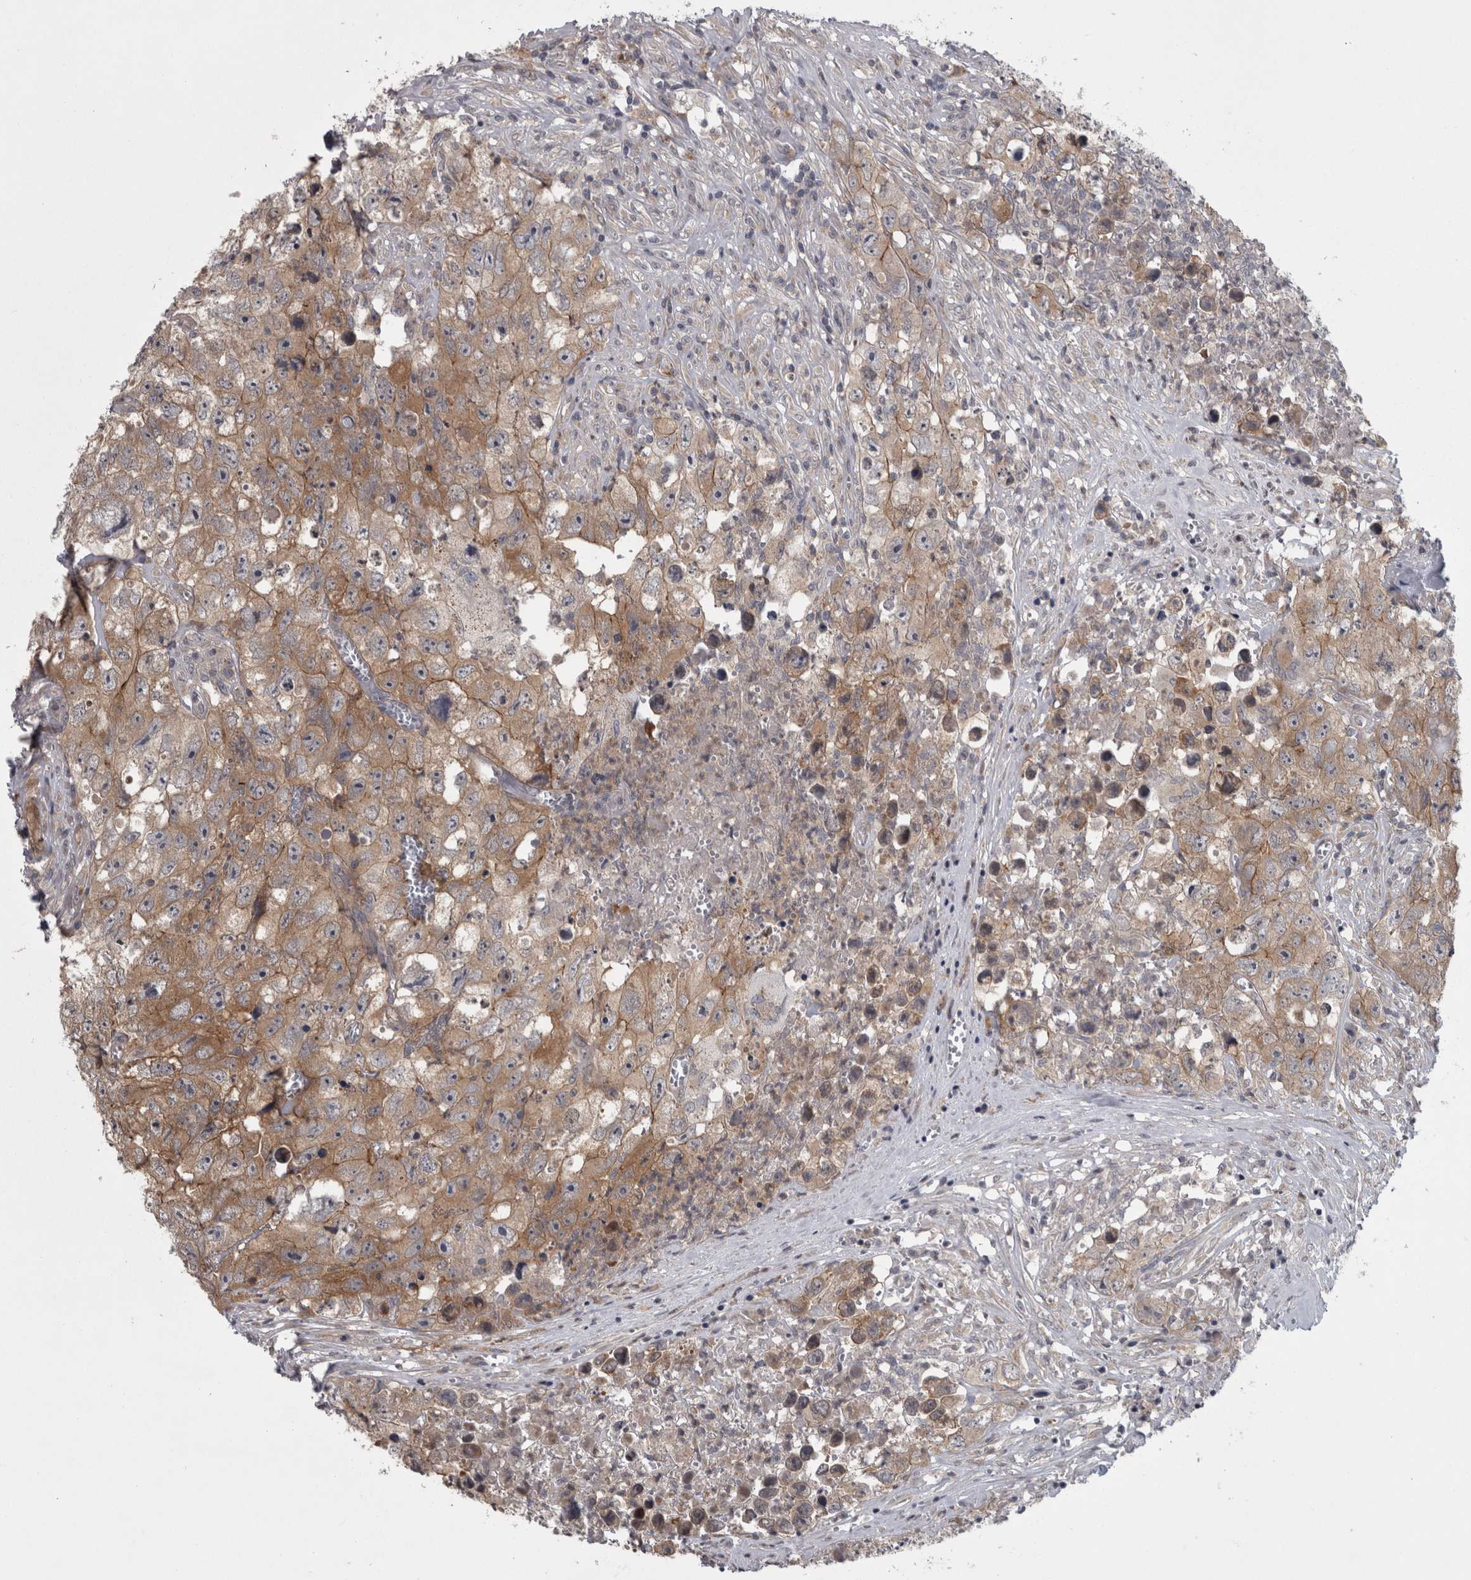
{"staining": {"intensity": "moderate", "quantity": ">75%", "location": "cytoplasmic/membranous"}, "tissue": "testis cancer", "cell_type": "Tumor cells", "image_type": "cancer", "snomed": [{"axis": "morphology", "description": "Seminoma, NOS"}, {"axis": "morphology", "description": "Carcinoma, Embryonal, NOS"}, {"axis": "topography", "description": "Testis"}], "caption": "This is an image of immunohistochemistry (IHC) staining of embryonal carcinoma (testis), which shows moderate positivity in the cytoplasmic/membranous of tumor cells.", "gene": "PRKCI", "patient": {"sex": "male", "age": 43}}